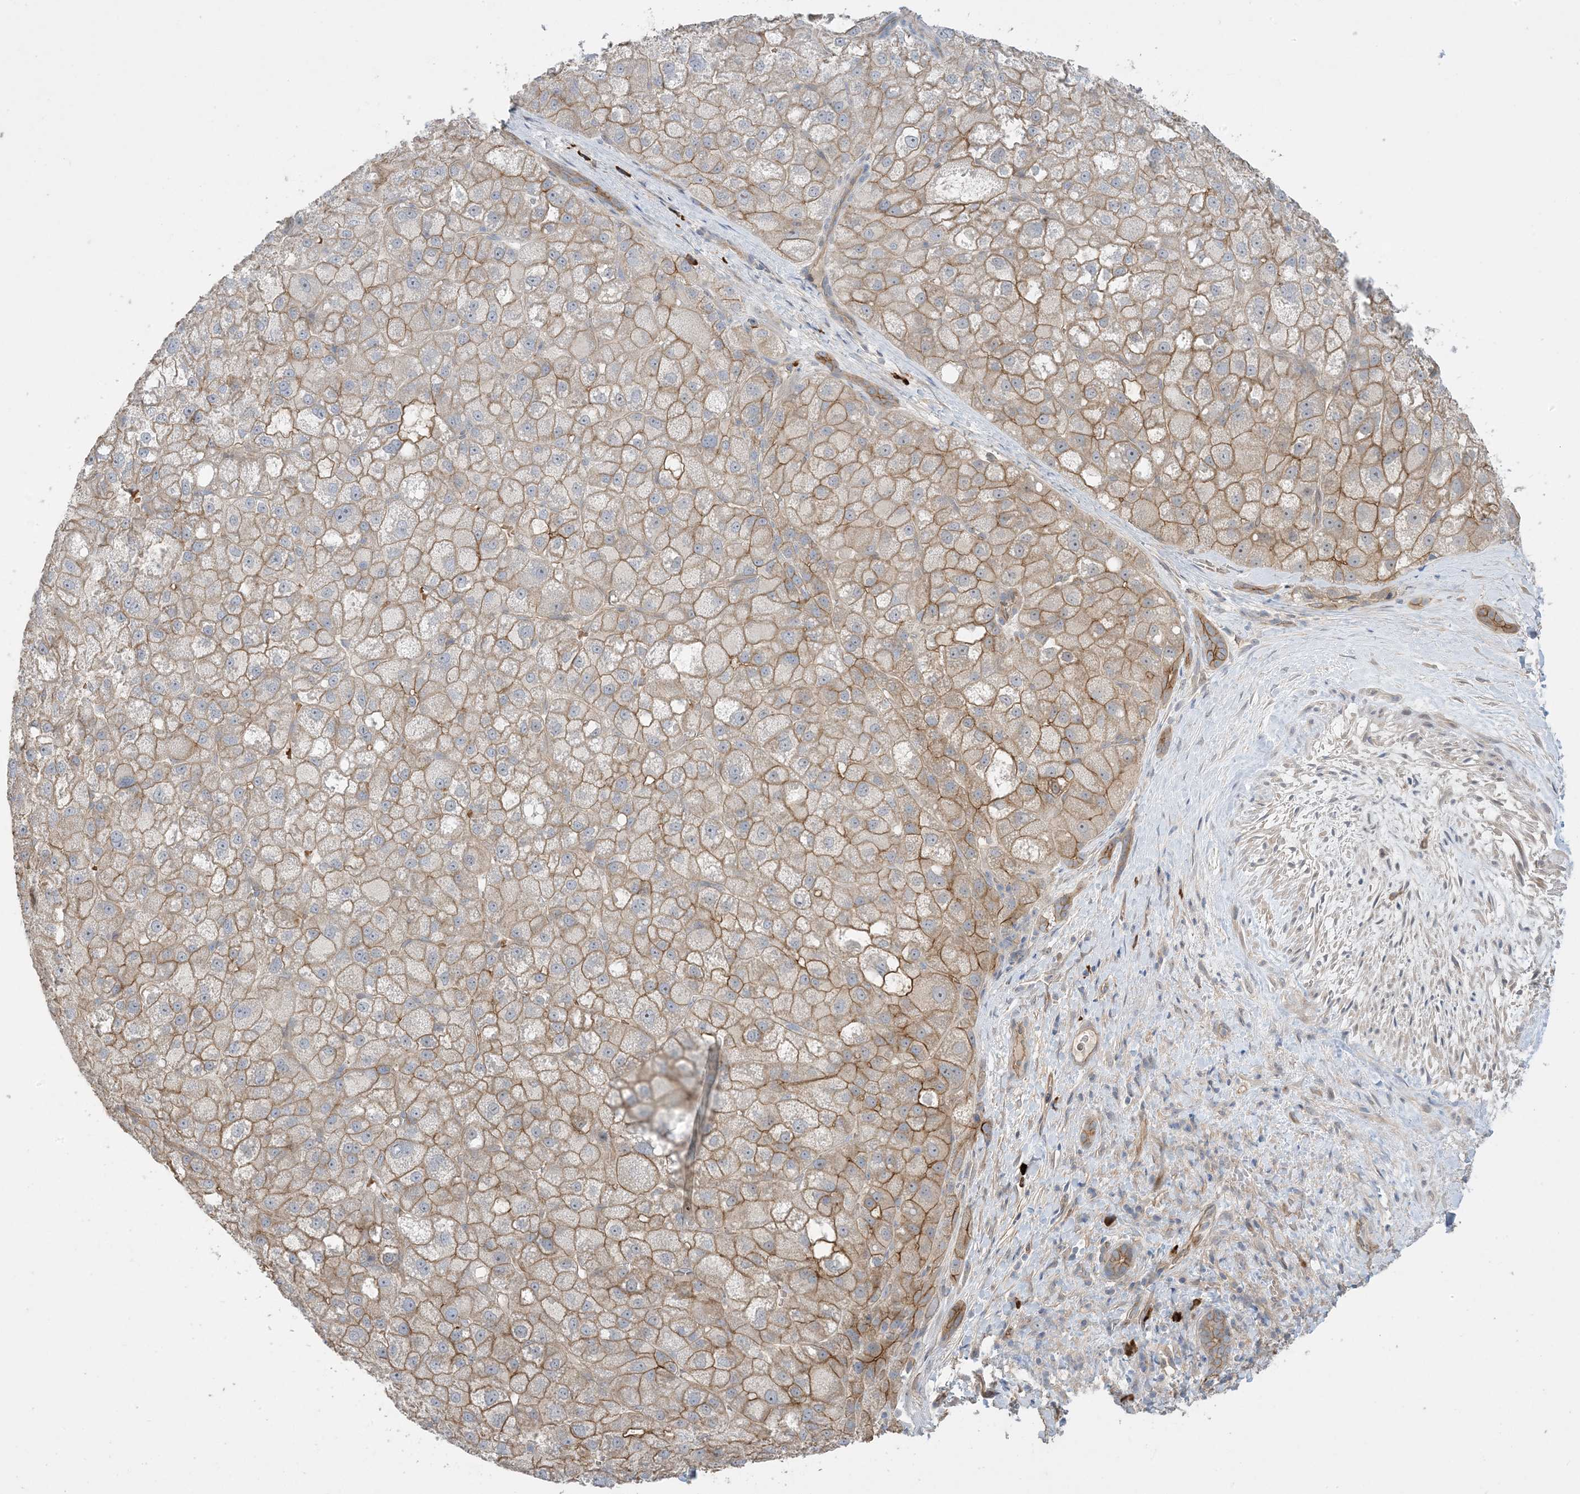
{"staining": {"intensity": "moderate", "quantity": ">75%", "location": "cytoplasmic/membranous"}, "tissue": "liver cancer", "cell_type": "Tumor cells", "image_type": "cancer", "snomed": [{"axis": "morphology", "description": "Carcinoma, Hepatocellular, NOS"}, {"axis": "topography", "description": "Liver"}], "caption": "The histopathology image shows immunohistochemical staining of hepatocellular carcinoma (liver). There is moderate cytoplasmic/membranous expression is seen in about >75% of tumor cells.", "gene": "AOC1", "patient": {"sex": "male", "age": 57}}